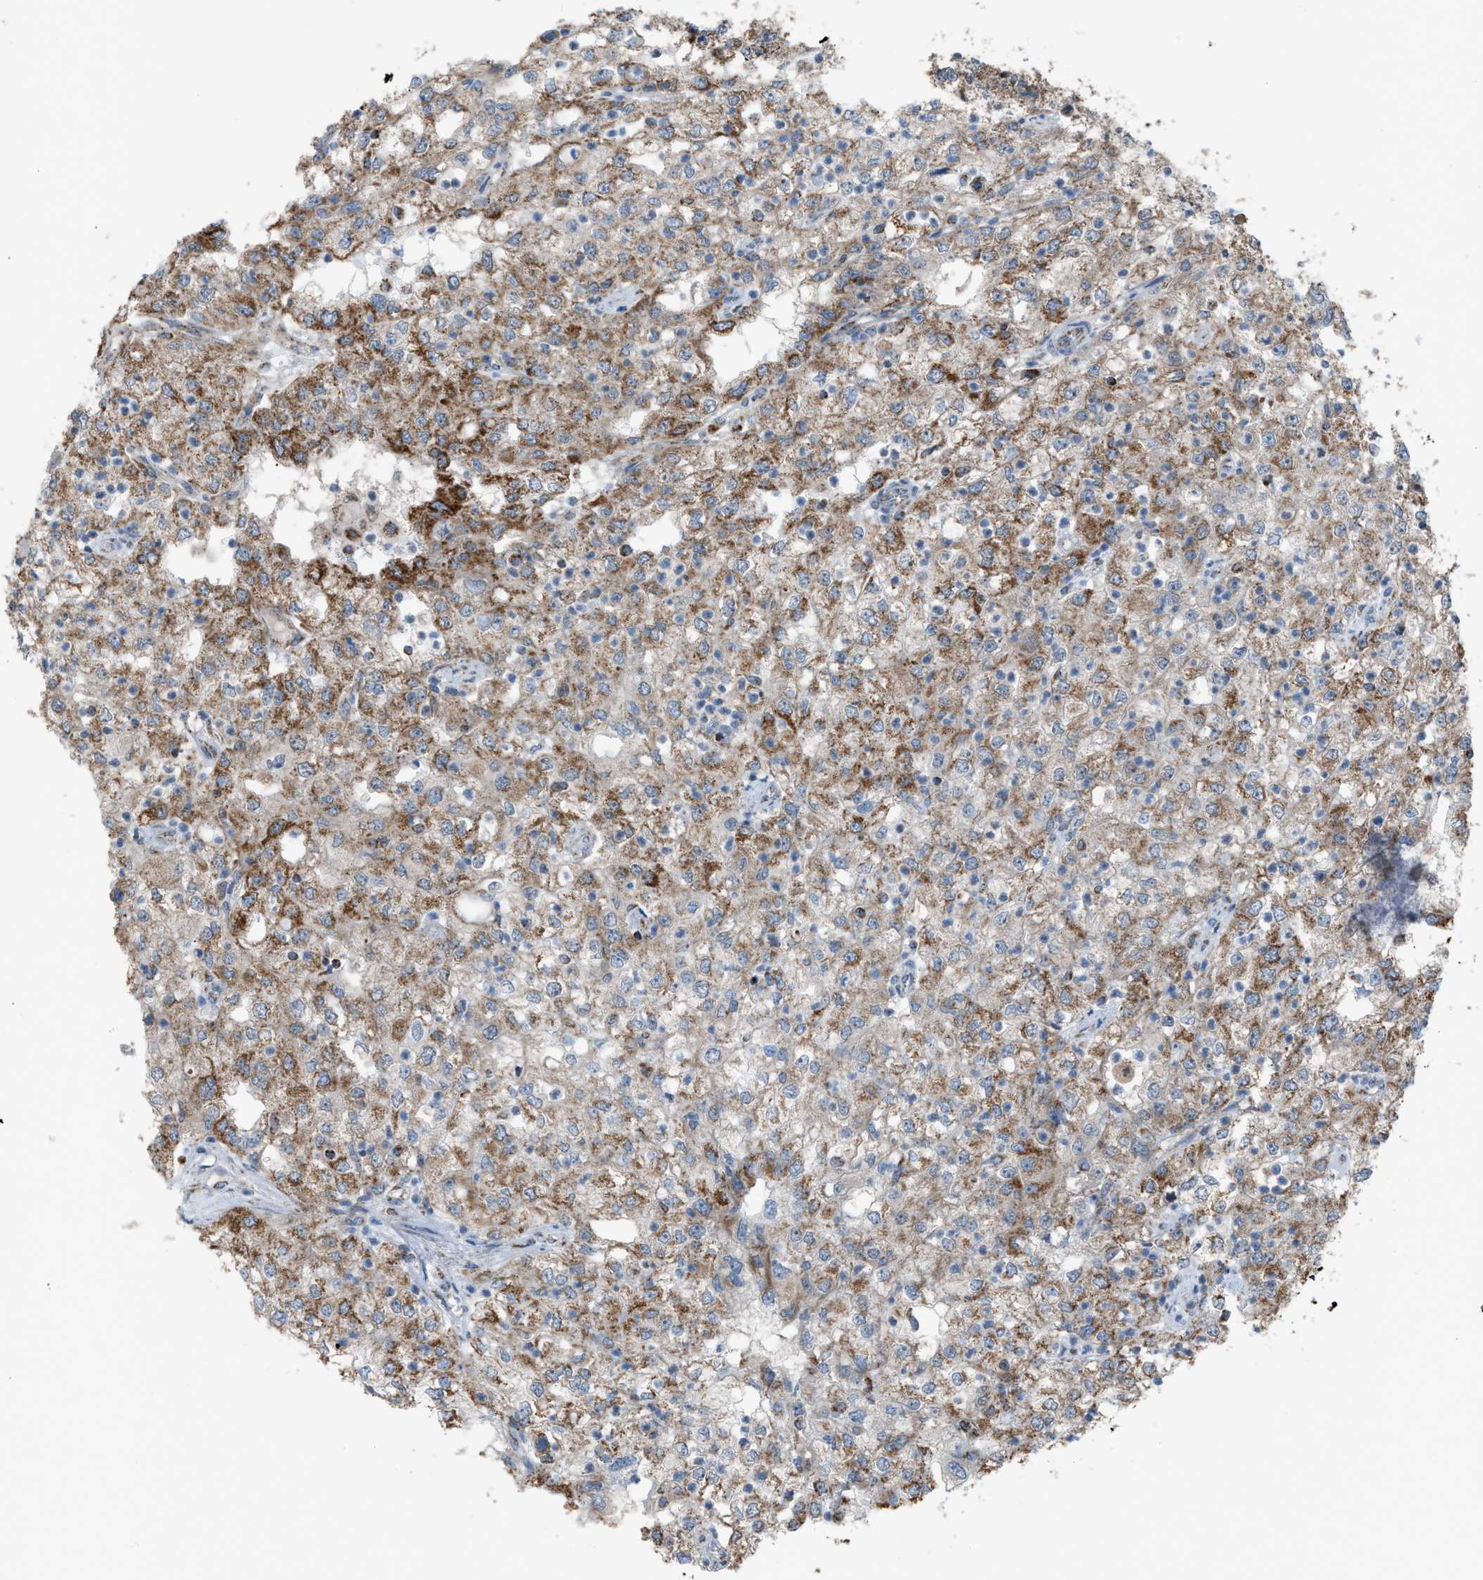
{"staining": {"intensity": "moderate", "quantity": ">75%", "location": "cytoplasmic/membranous"}, "tissue": "renal cancer", "cell_type": "Tumor cells", "image_type": "cancer", "snomed": [{"axis": "morphology", "description": "Adenocarcinoma, NOS"}, {"axis": "topography", "description": "Kidney"}], "caption": "Tumor cells reveal medium levels of moderate cytoplasmic/membranous positivity in about >75% of cells in human renal cancer. (DAB (3,3'-diaminobenzidine) IHC with brightfield microscopy, high magnification).", "gene": "SRM", "patient": {"sex": "female", "age": 54}}